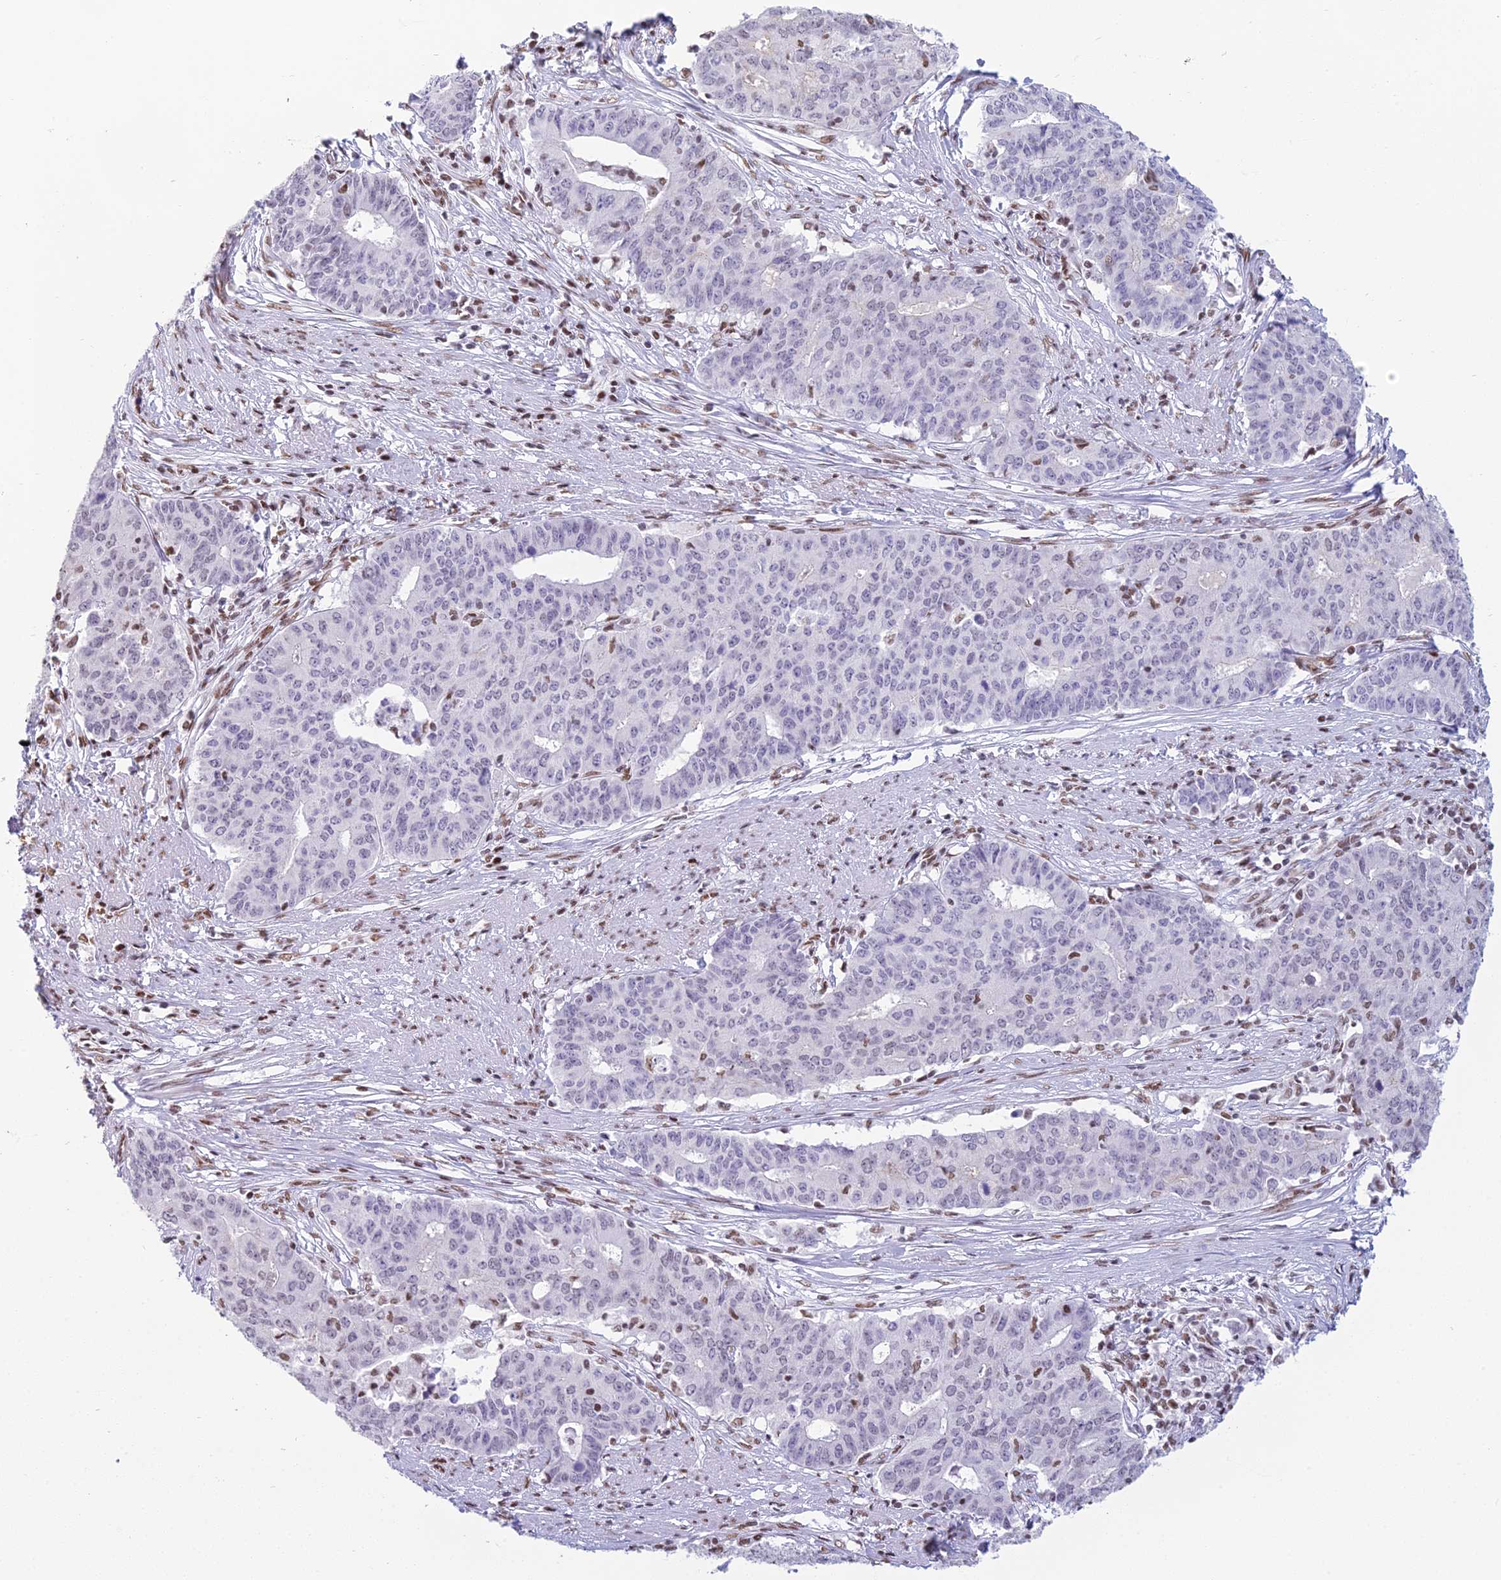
{"staining": {"intensity": "negative", "quantity": "none", "location": "none"}, "tissue": "endometrial cancer", "cell_type": "Tumor cells", "image_type": "cancer", "snomed": [{"axis": "morphology", "description": "Adenocarcinoma, NOS"}, {"axis": "topography", "description": "Endometrium"}], "caption": "DAB immunohistochemical staining of human adenocarcinoma (endometrial) exhibits no significant staining in tumor cells. (DAB immunohistochemistry with hematoxylin counter stain).", "gene": "CDC26", "patient": {"sex": "female", "age": 59}}